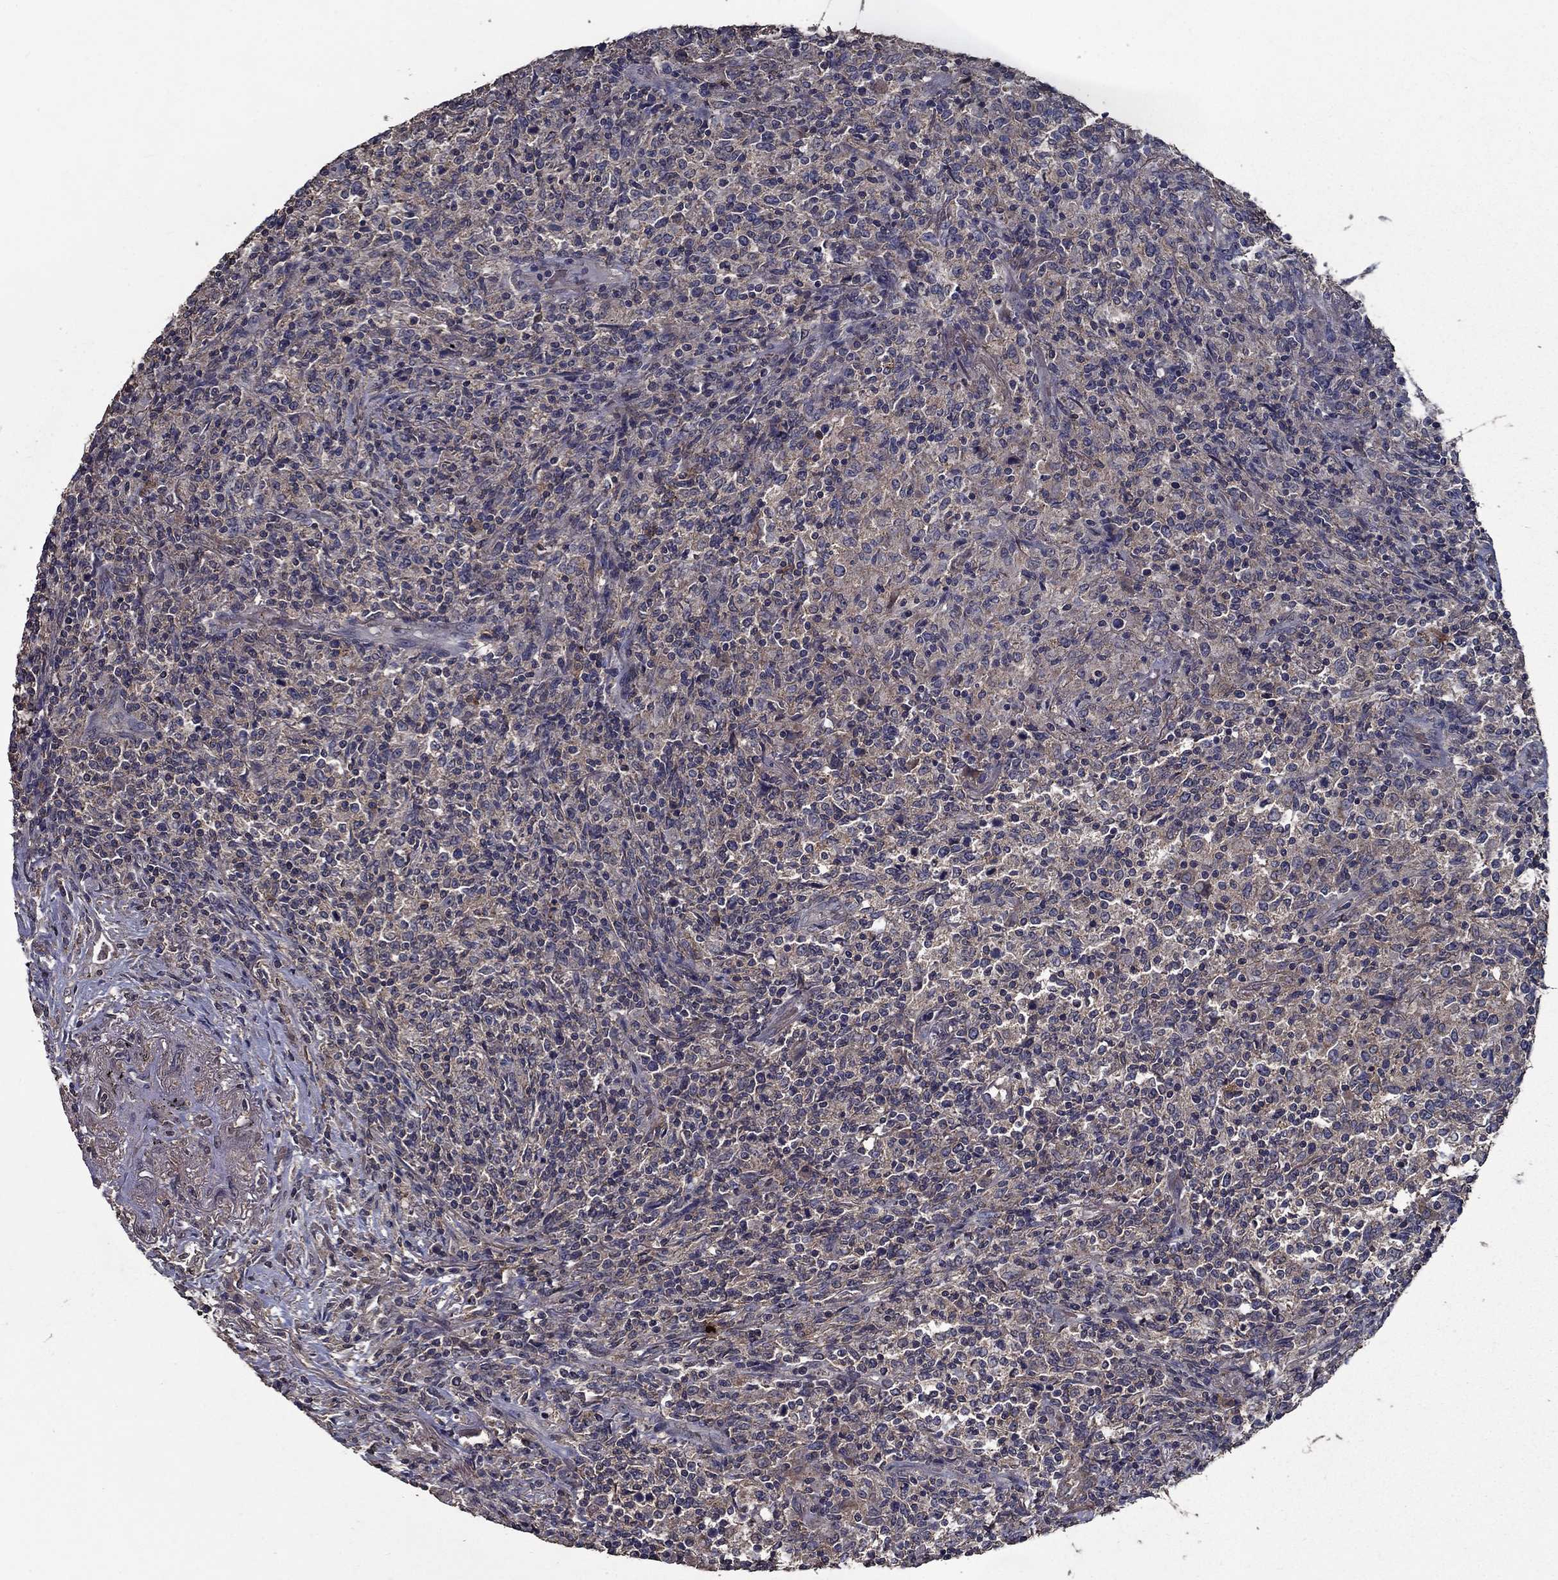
{"staining": {"intensity": "weak", "quantity": "<25%", "location": "cytoplasmic/membranous"}, "tissue": "lymphoma", "cell_type": "Tumor cells", "image_type": "cancer", "snomed": [{"axis": "morphology", "description": "Malignant lymphoma, non-Hodgkin's type, High grade"}, {"axis": "topography", "description": "Lung"}], "caption": "DAB immunohistochemical staining of human lymphoma displays no significant positivity in tumor cells.", "gene": "SLC44A1", "patient": {"sex": "male", "age": 79}}